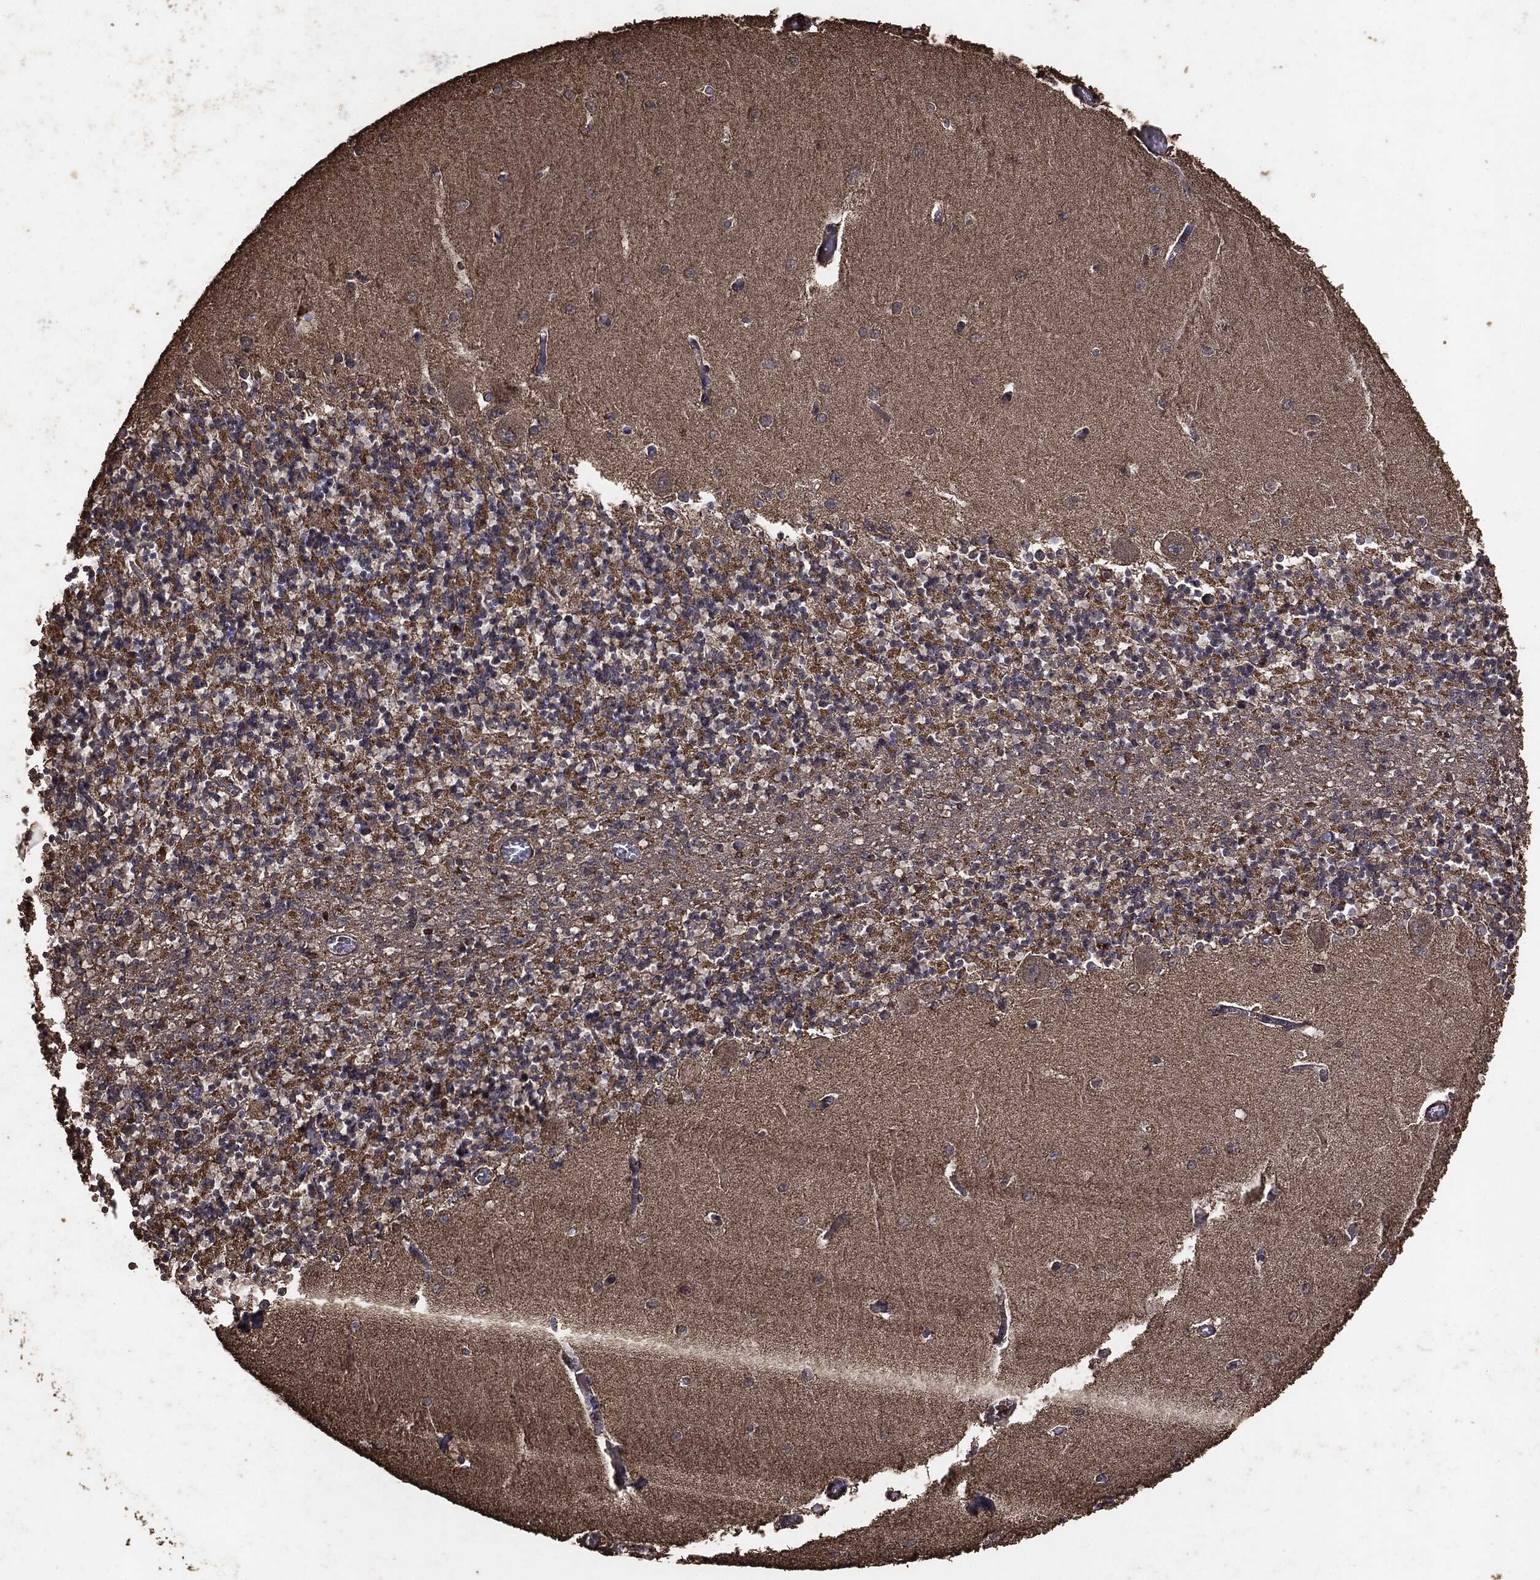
{"staining": {"intensity": "negative", "quantity": "none", "location": "none"}, "tissue": "cerebellum", "cell_type": "Cells in granular layer", "image_type": "normal", "snomed": [{"axis": "morphology", "description": "Normal tissue, NOS"}, {"axis": "topography", "description": "Cerebellum"}], "caption": "This is an immunohistochemistry (IHC) micrograph of benign cerebellum. There is no expression in cells in granular layer.", "gene": "MTOR", "patient": {"sex": "female", "age": 64}}